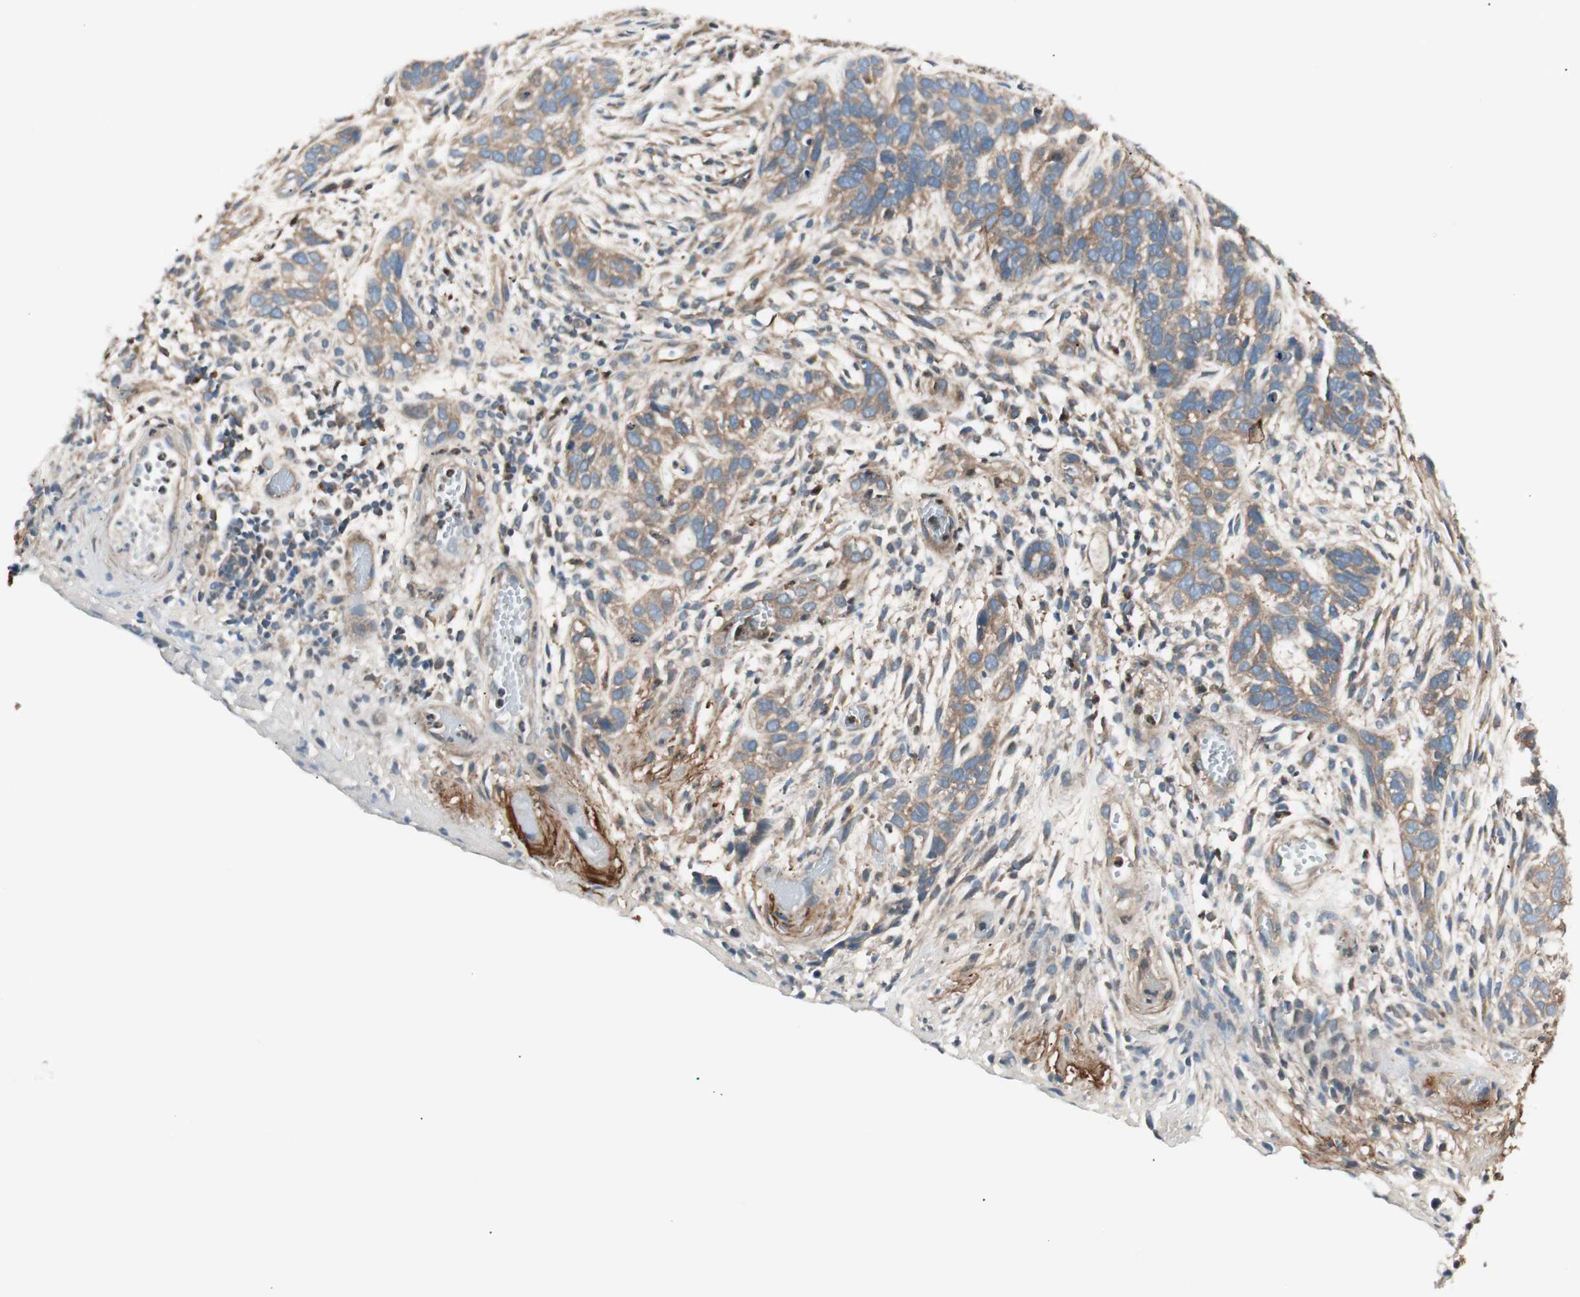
{"staining": {"intensity": "moderate", "quantity": ">75%", "location": "cytoplasmic/membranous"}, "tissue": "skin cancer", "cell_type": "Tumor cells", "image_type": "cancer", "snomed": [{"axis": "morphology", "description": "Basal cell carcinoma"}, {"axis": "topography", "description": "Skin"}], "caption": "Tumor cells demonstrate moderate cytoplasmic/membranous staining in approximately >75% of cells in skin cancer.", "gene": "TSG101", "patient": {"sex": "male", "age": 87}}